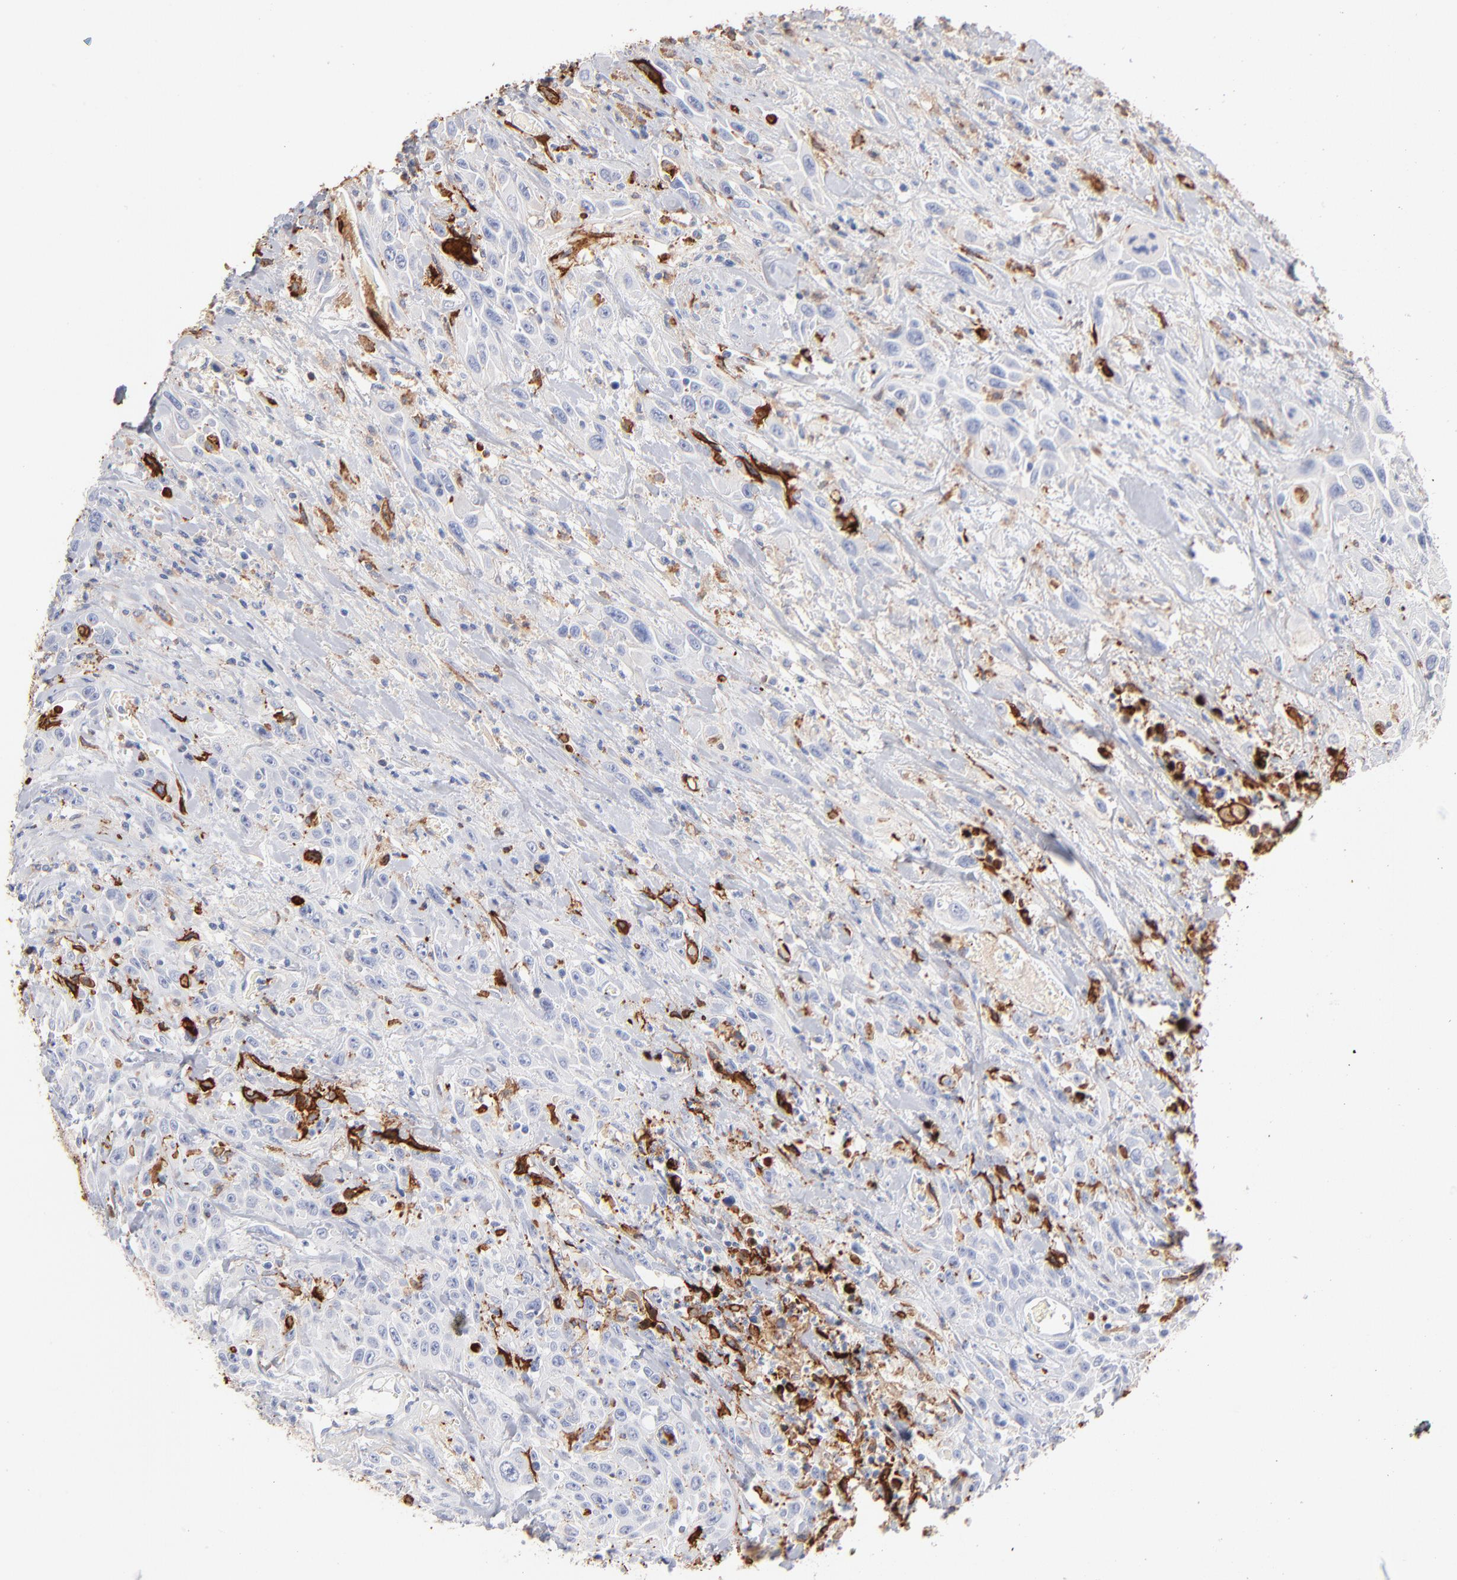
{"staining": {"intensity": "negative", "quantity": "none", "location": "none"}, "tissue": "urothelial cancer", "cell_type": "Tumor cells", "image_type": "cancer", "snomed": [{"axis": "morphology", "description": "Urothelial carcinoma, High grade"}, {"axis": "topography", "description": "Urinary bladder"}], "caption": "Urothelial carcinoma (high-grade) stained for a protein using immunohistochemistry displays no expression tumor cells.", "gene": "APOH", "patient": {"sex": "female", "age": 84}}